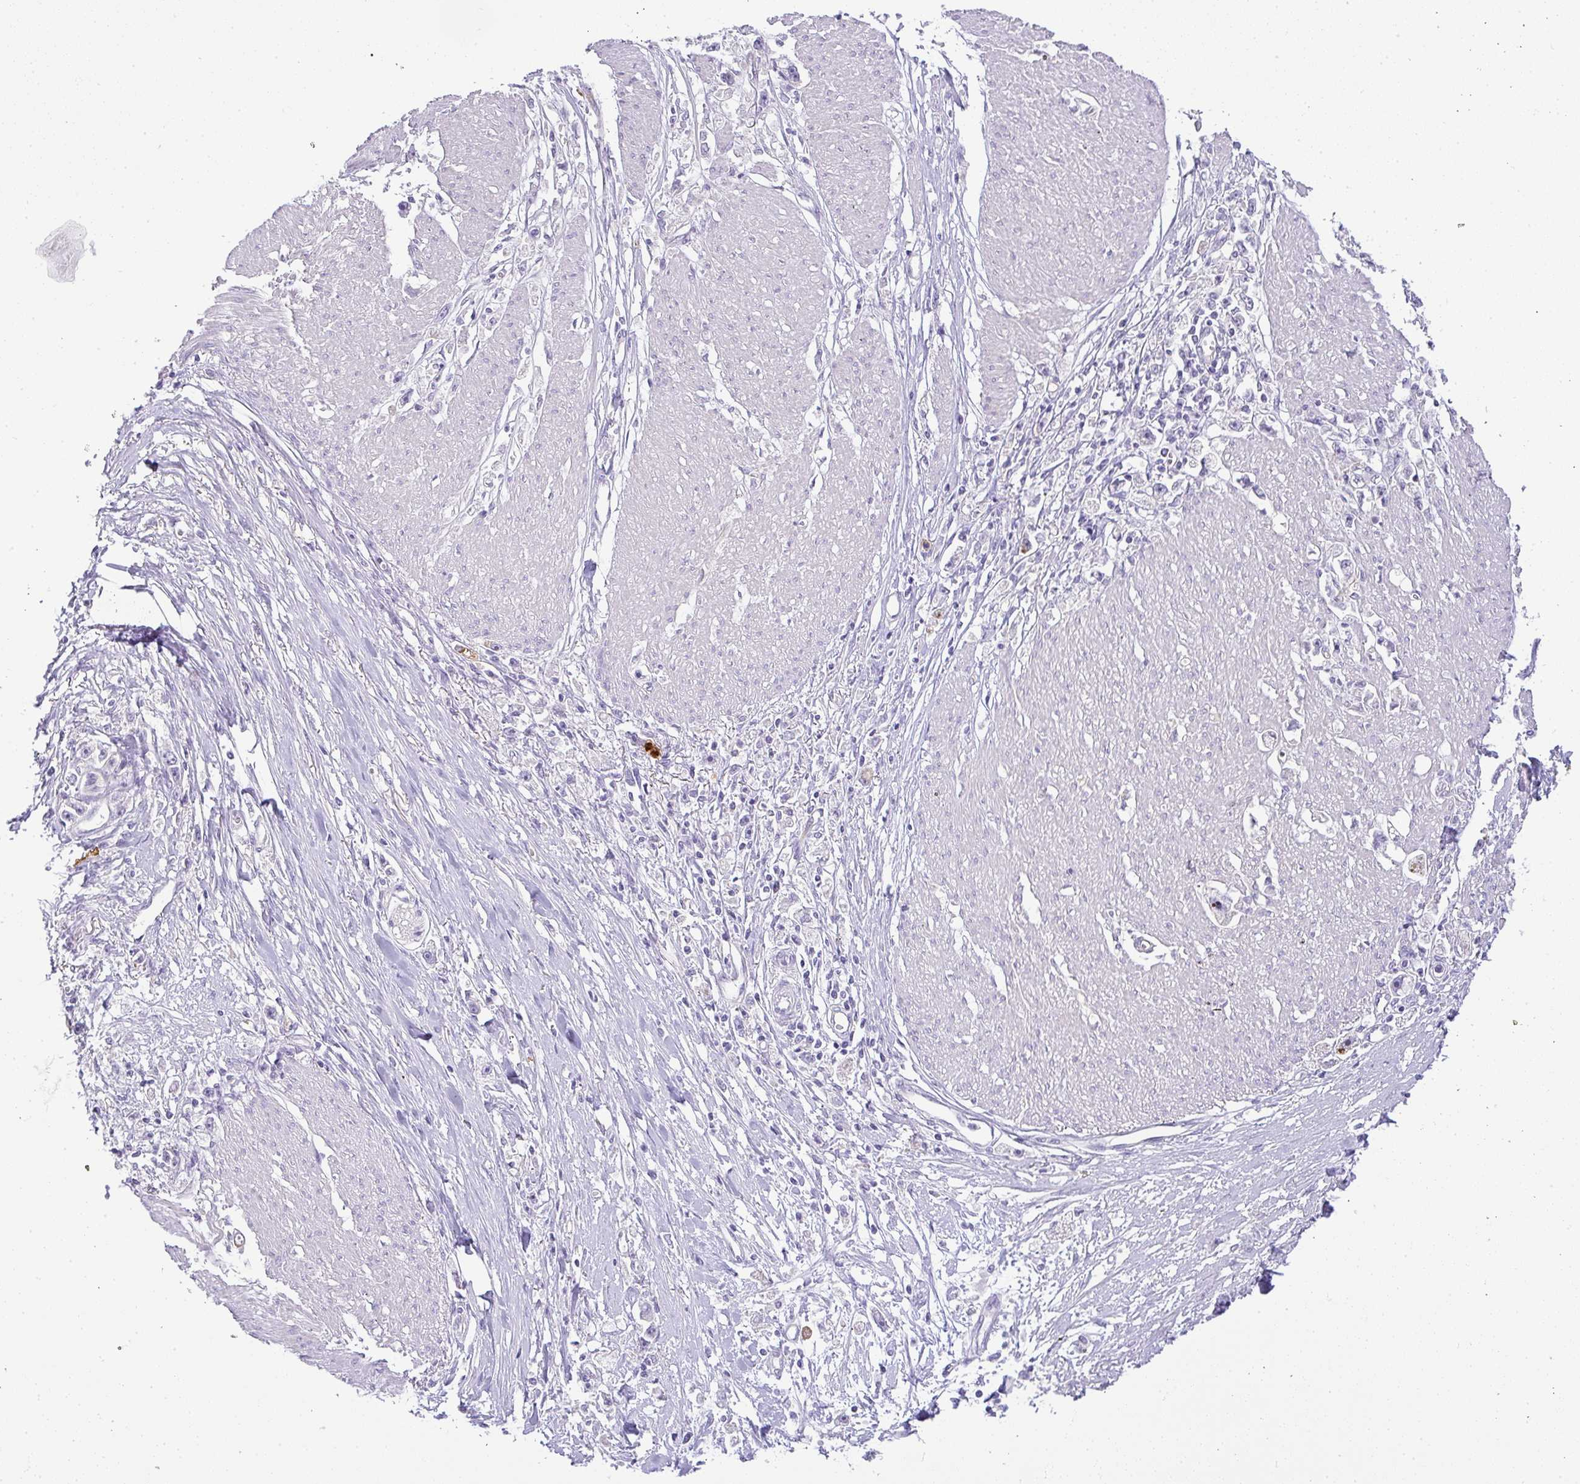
{"staining": {"intensity": "moderate", "quantity": "<25%", "location": "cytoplasmic/membranous"}, "tissue": "stomach cancer", "cell_type": "Tumor cells", "image_type": "cancer", "snomed": [{"axis": "morphology", "description": "Adenocarcinoma, NOS"}, {"axis": "topography", "description": "Stomach"}], "caption": "This photomicrograph exhibits immunohistochemistry staining of human stomach cancer, with low moderate cytoplasmic/membranous positivity in about <25% of tumor cells.", "gene": "LIPE", "patient": {"sex": "female", "age": 59}}